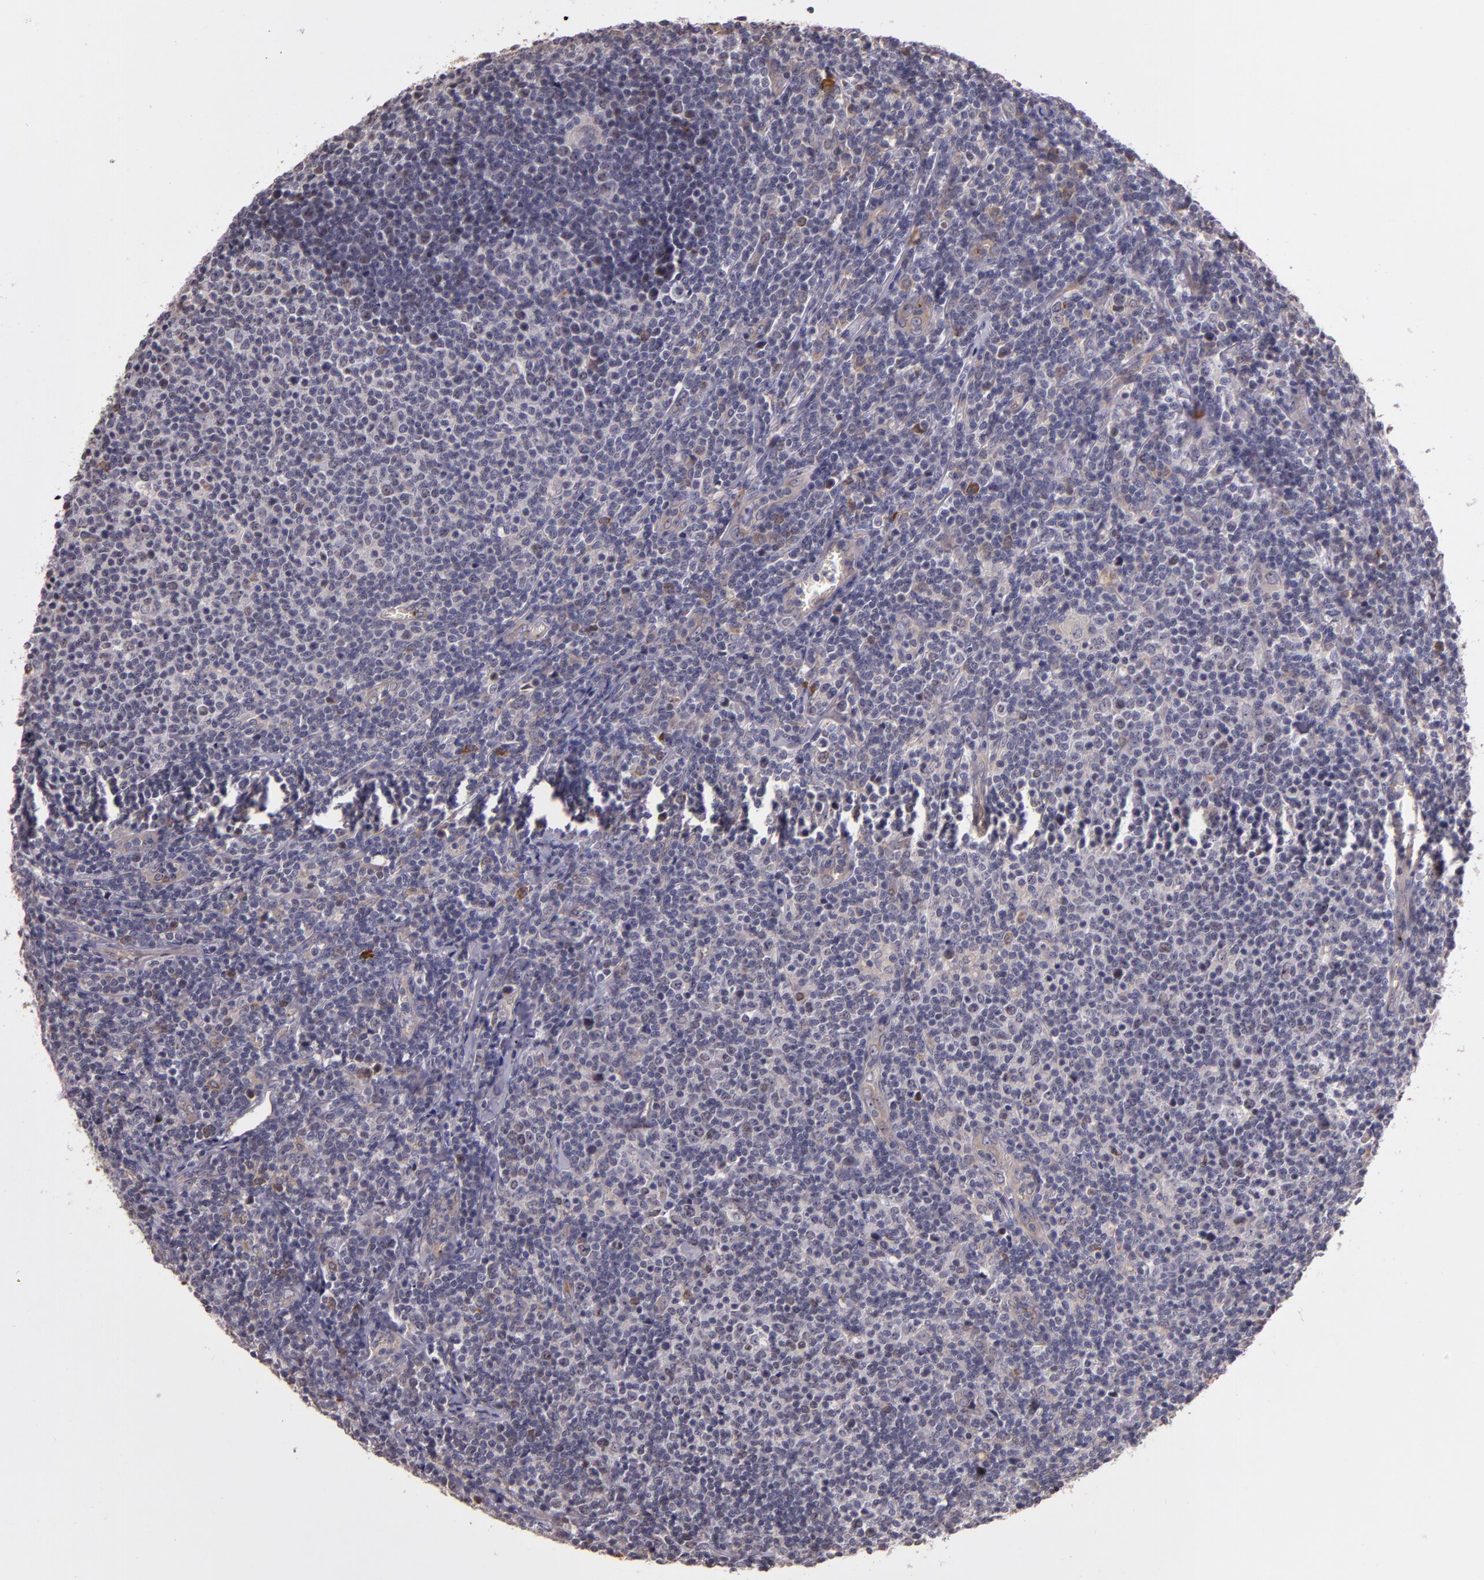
{"staining": {"intensity": "negative", "quantity": "none", "location": "none"}, "tissue": "lymphoma", "cell_type": "Tumor cells", "image_type": "cancer", "snomed": [{"axis": "morphology", "description": "Malignant lymphoma, non-Hodgkin's type, Low grade"}, {"axis": "topography", "description": "Lymph node"}], "caption": "The immunohistochemistry (IHC) histopathology image has no significant expression in tumor cells of malignant lymphoma, non-Hodgkin's type (low-grade) tissue.", "gene": "SYTL4", "patient": {"sex": "male", "age": 74}}